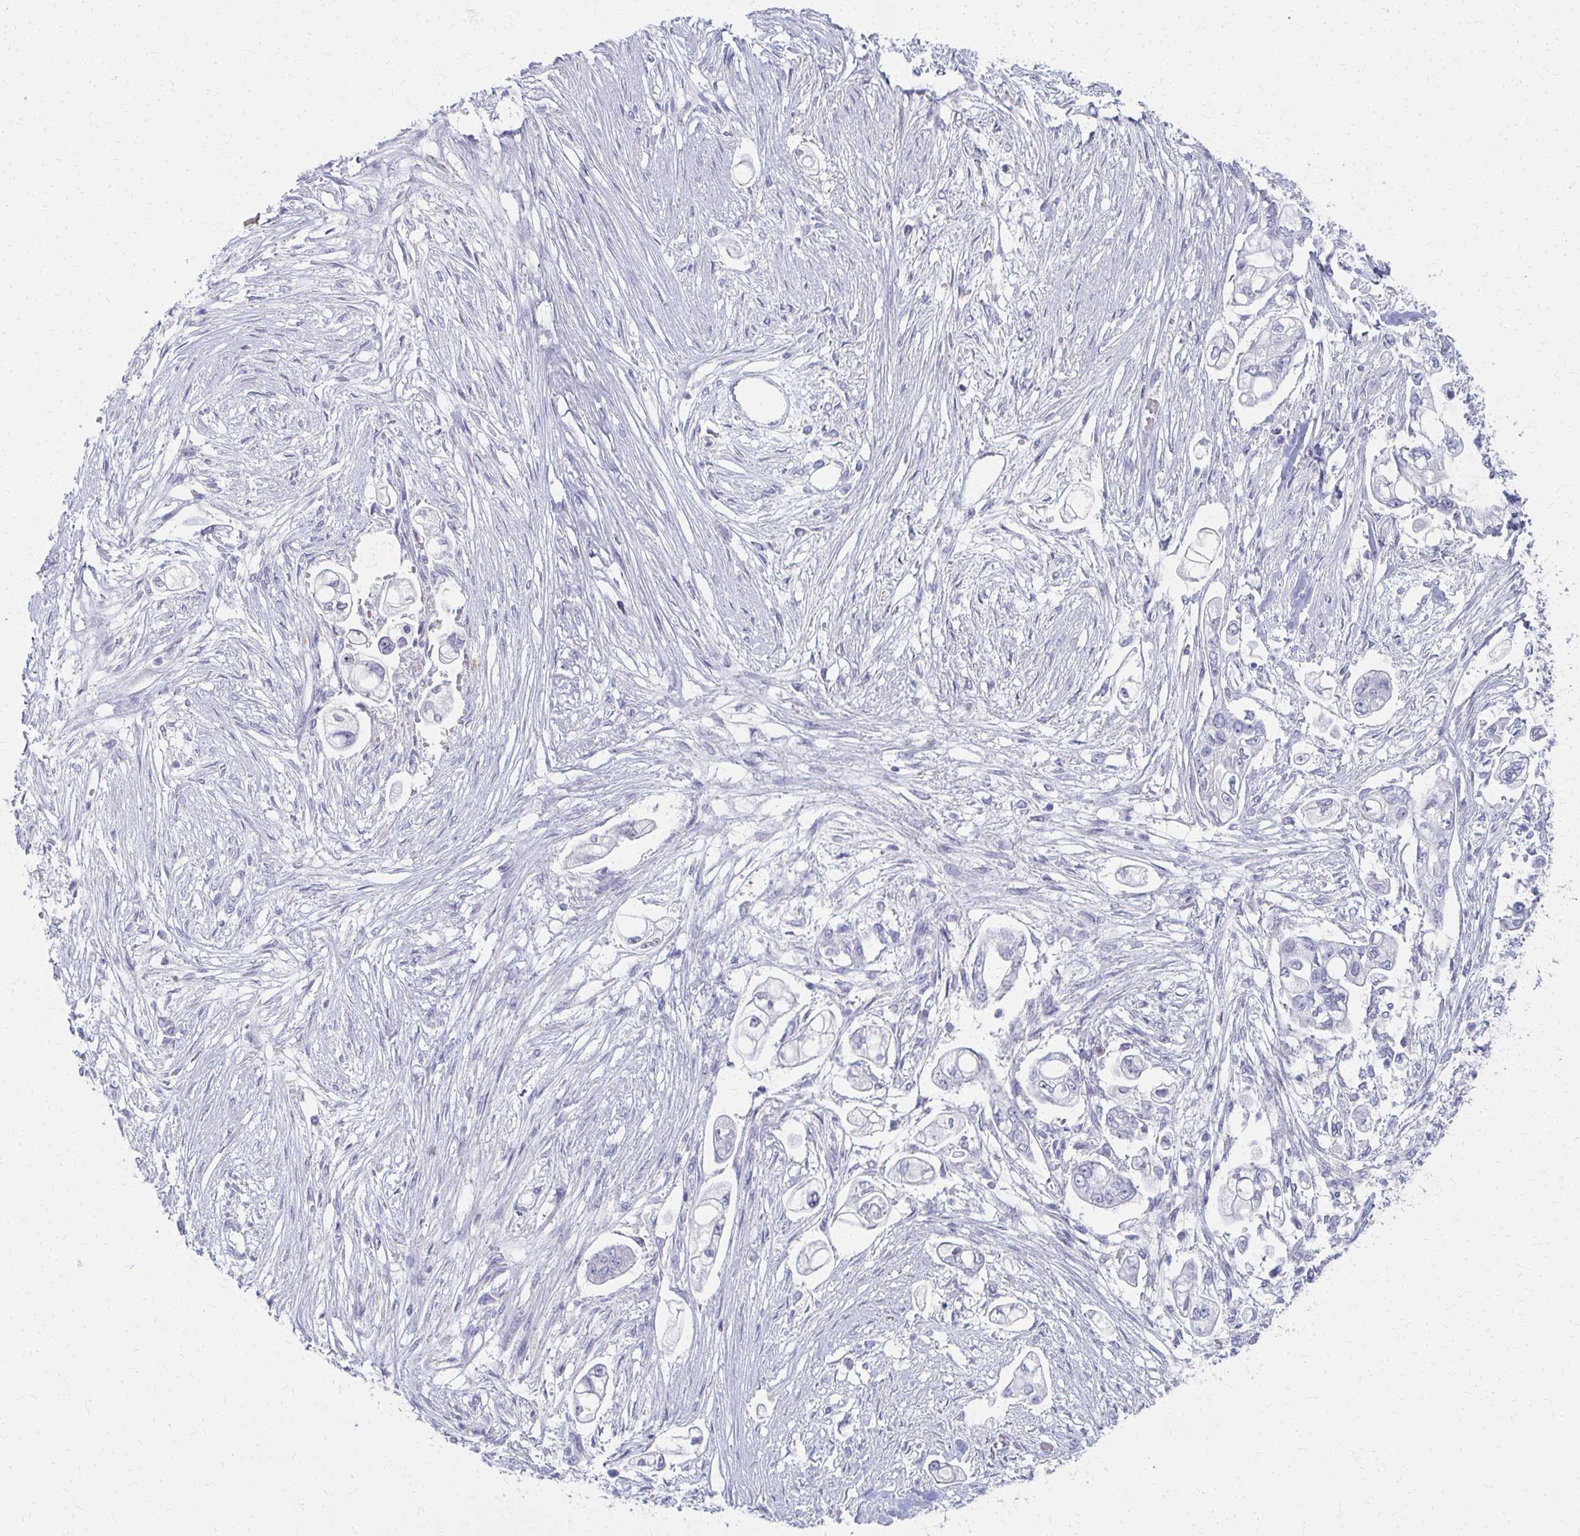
{"staining": {"intensity": "negative", "quantity": "none", "location": "none"}, "tissue": "pancreatic cancer", "cell_type": "Tumor cells", "image_type": "cancer", "snomed": [{"axis": "morphology", "description": "Adenocarcinoma, NOS"}, {"axis": "topography", "description": "Pancreas"}], "caption": "Tumor cells are negative for protein expression in human adenocarcinoma (pancreatic). (DAB (3,3'-diaminobenzidine) IHC visualized using brightfield microscopy, high magnification).", "gene": "MS4A2", "patient": {"sex": "female", "age": 69}}